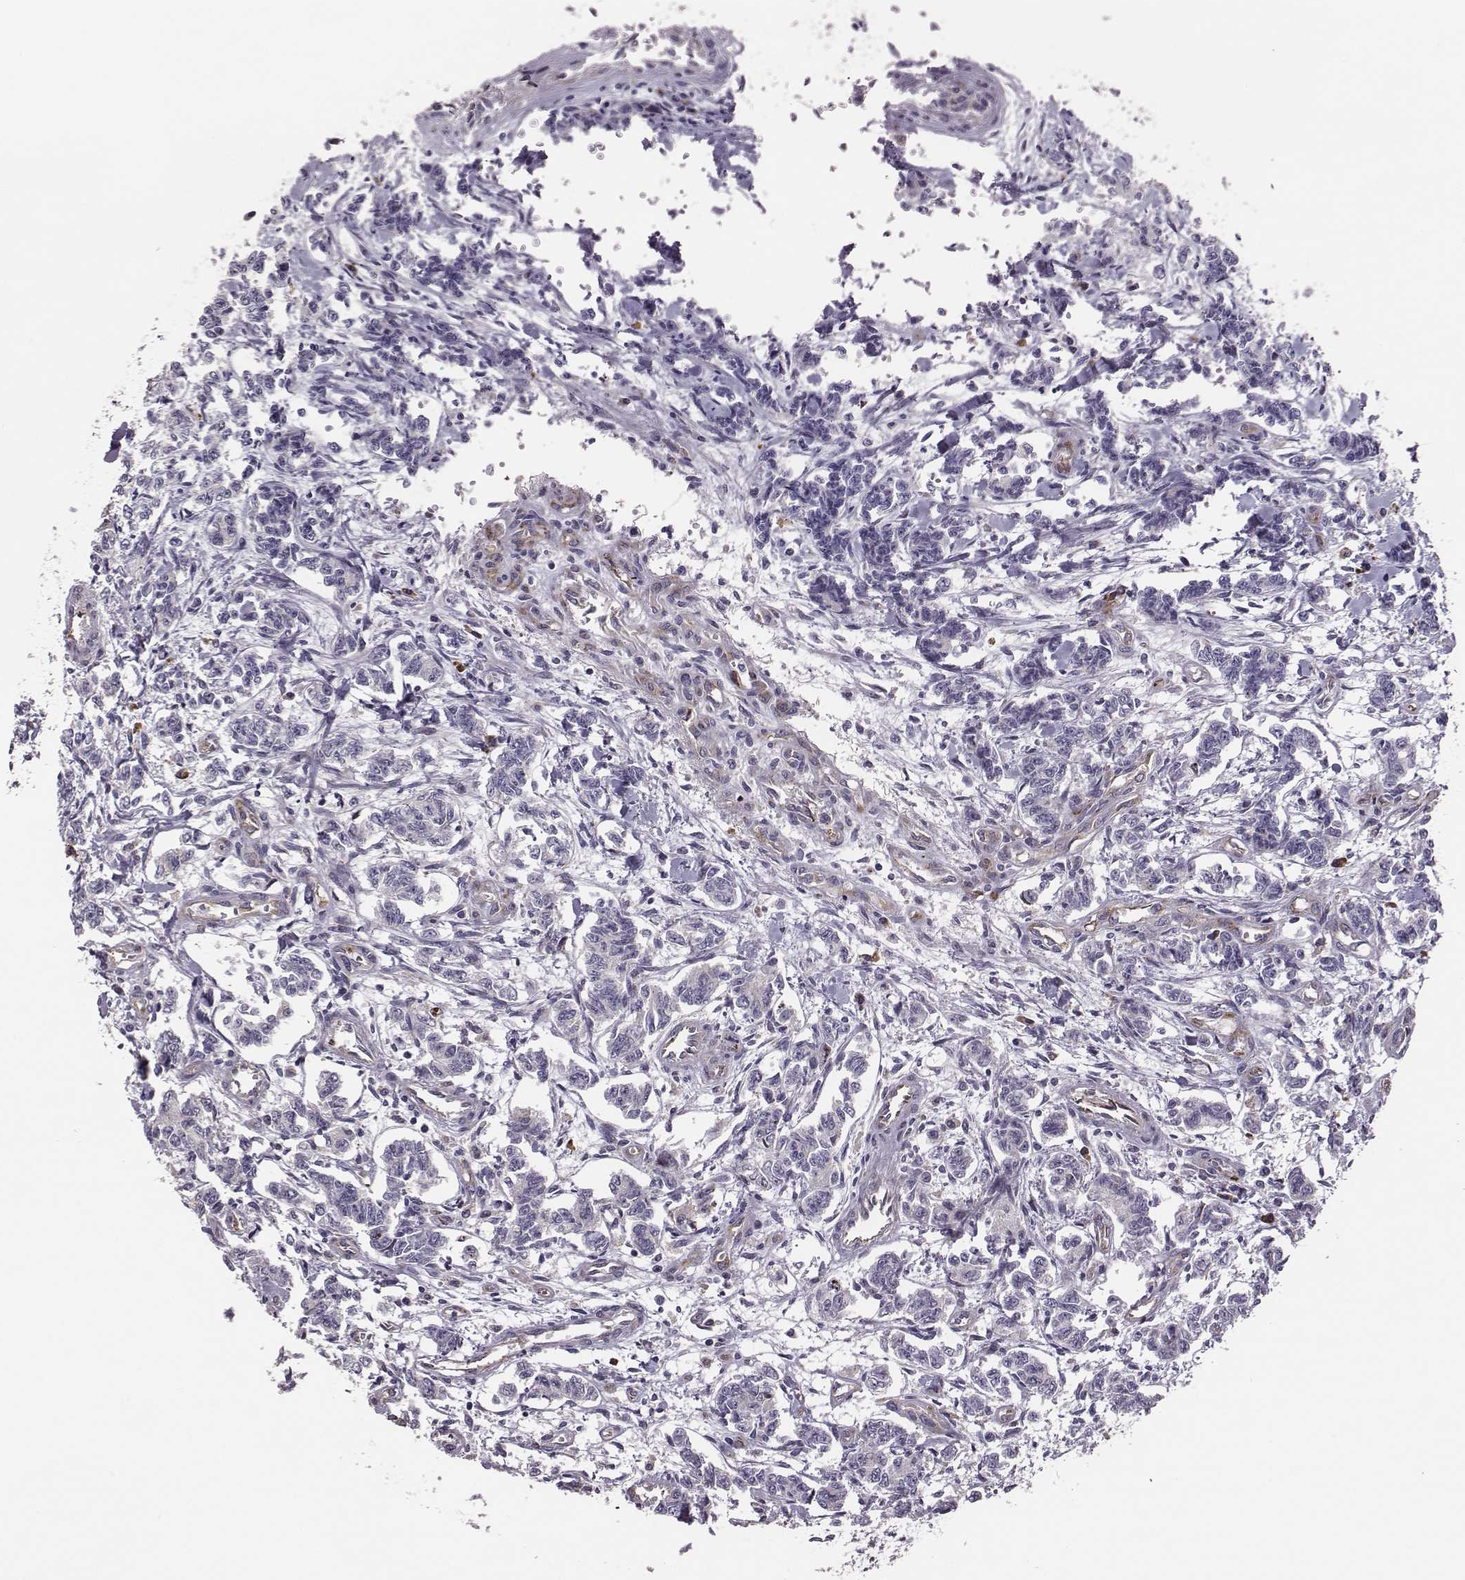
{"staining": {"intensity": "negative", "quantity": "none", "location": "none"}, "tissue": "carcinoid", "cell_type": "Tumor cells", "image_type": "cancer", "snomed": [{"axis": "morphology", "description": "Carcinoid, malignant, NOS"}, {"axis": "topography", "description": "Kidney"}], "caption": "Immunohistochemistry micrograph of human carcinoid (malignant) stained for a protein (brown), which shows no positivity in tumor cells.", "gene": "SELENOI", "patient": {"sex": "female", "age": 41}}